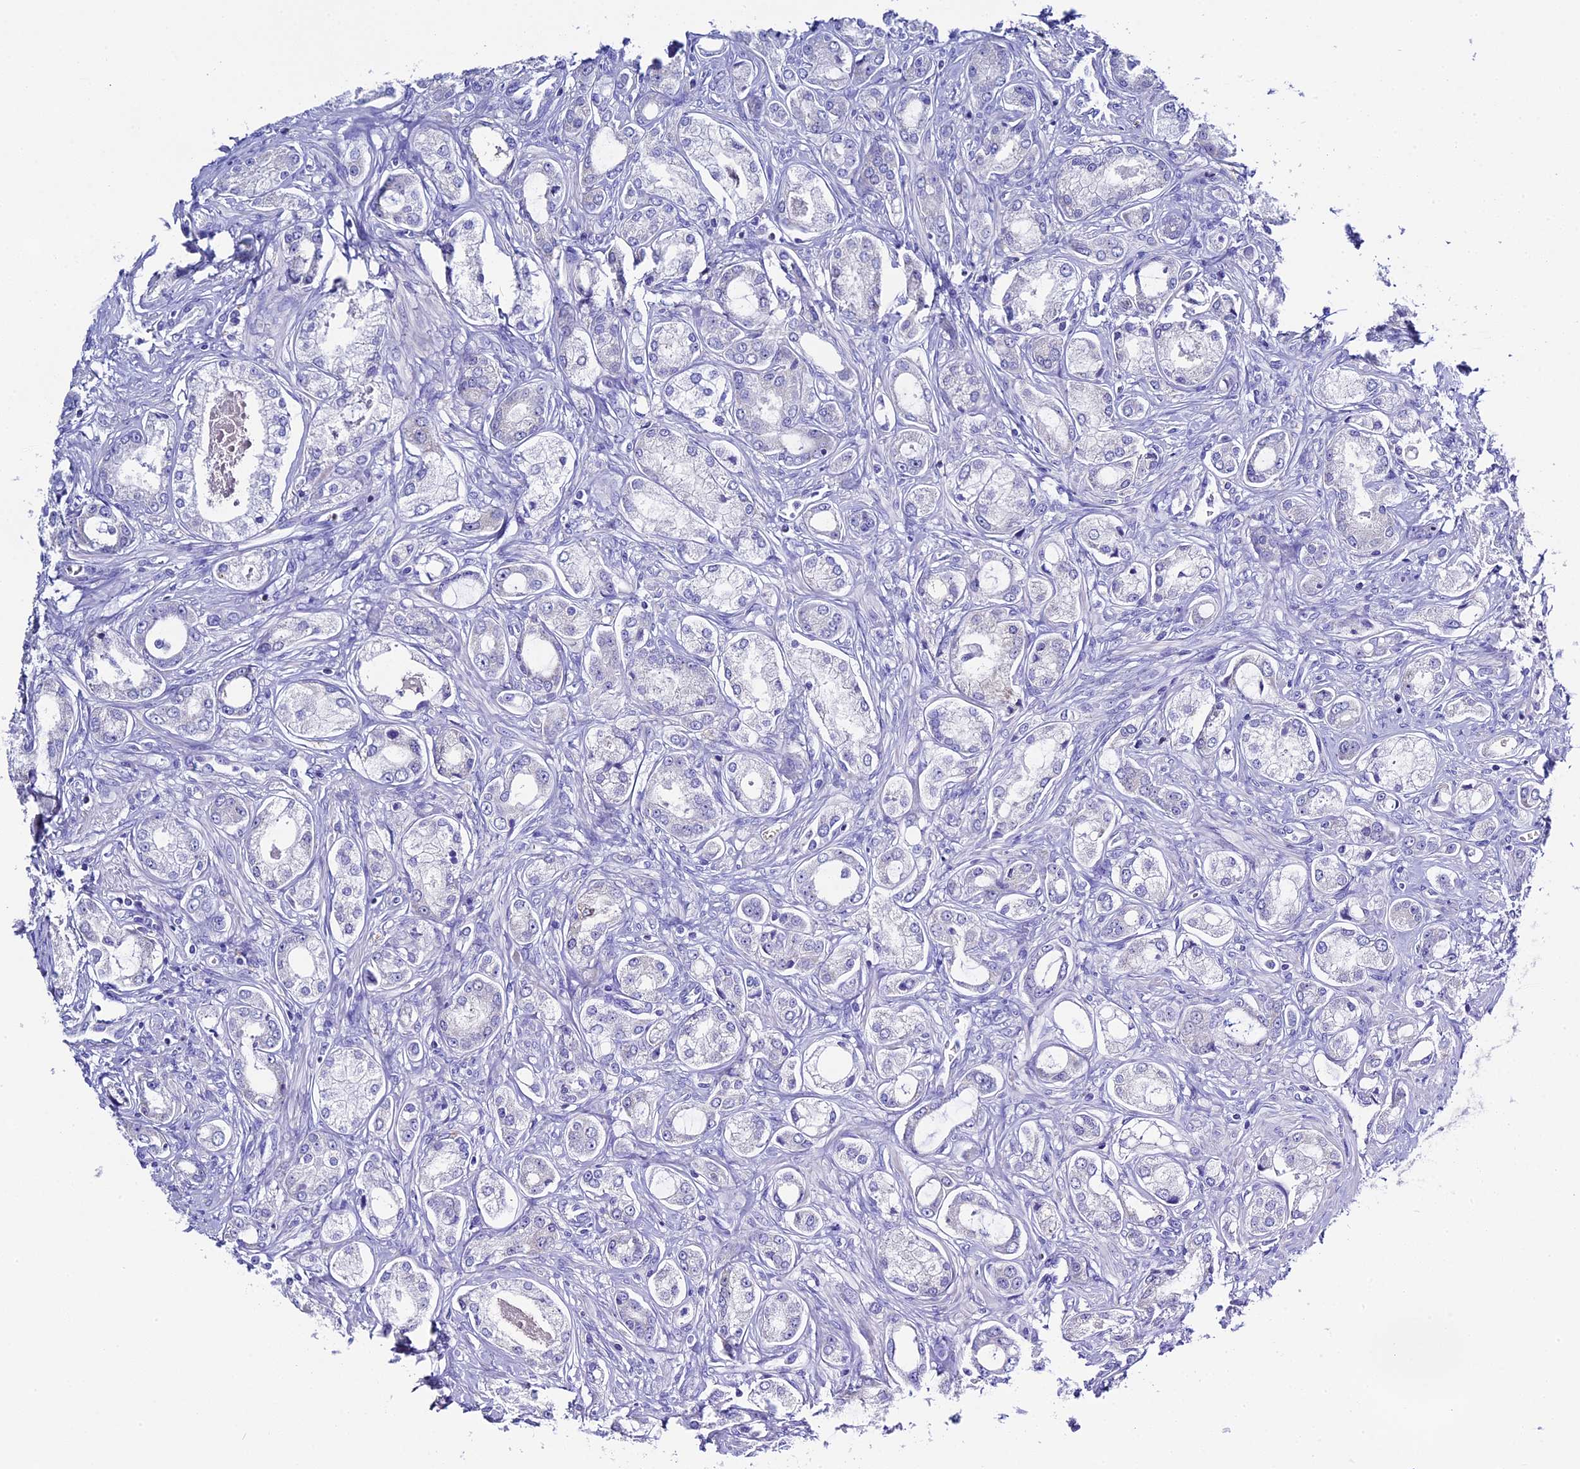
{"staining": {"intensity": "negative", "quantity": "none", "location": "none"}, "tissue": "prostate cancer", "cell_type": "Tumor cells", "image_type": "cancer", "snomed": [{"axis": "morphology", "description": "Adenocarcinoma, Low grade"}, {"axis": "topography", "description": "Prostate"}], "caption": "The micrograph displays no significant staining in tumor cells of prostate adenocarcinoma (low-grade). (Immunohistochemistry (ihc), brightfield microscopy, high magnification).", "gene": "FKBP11", "patient": {"sex": "male", "age": 68}}